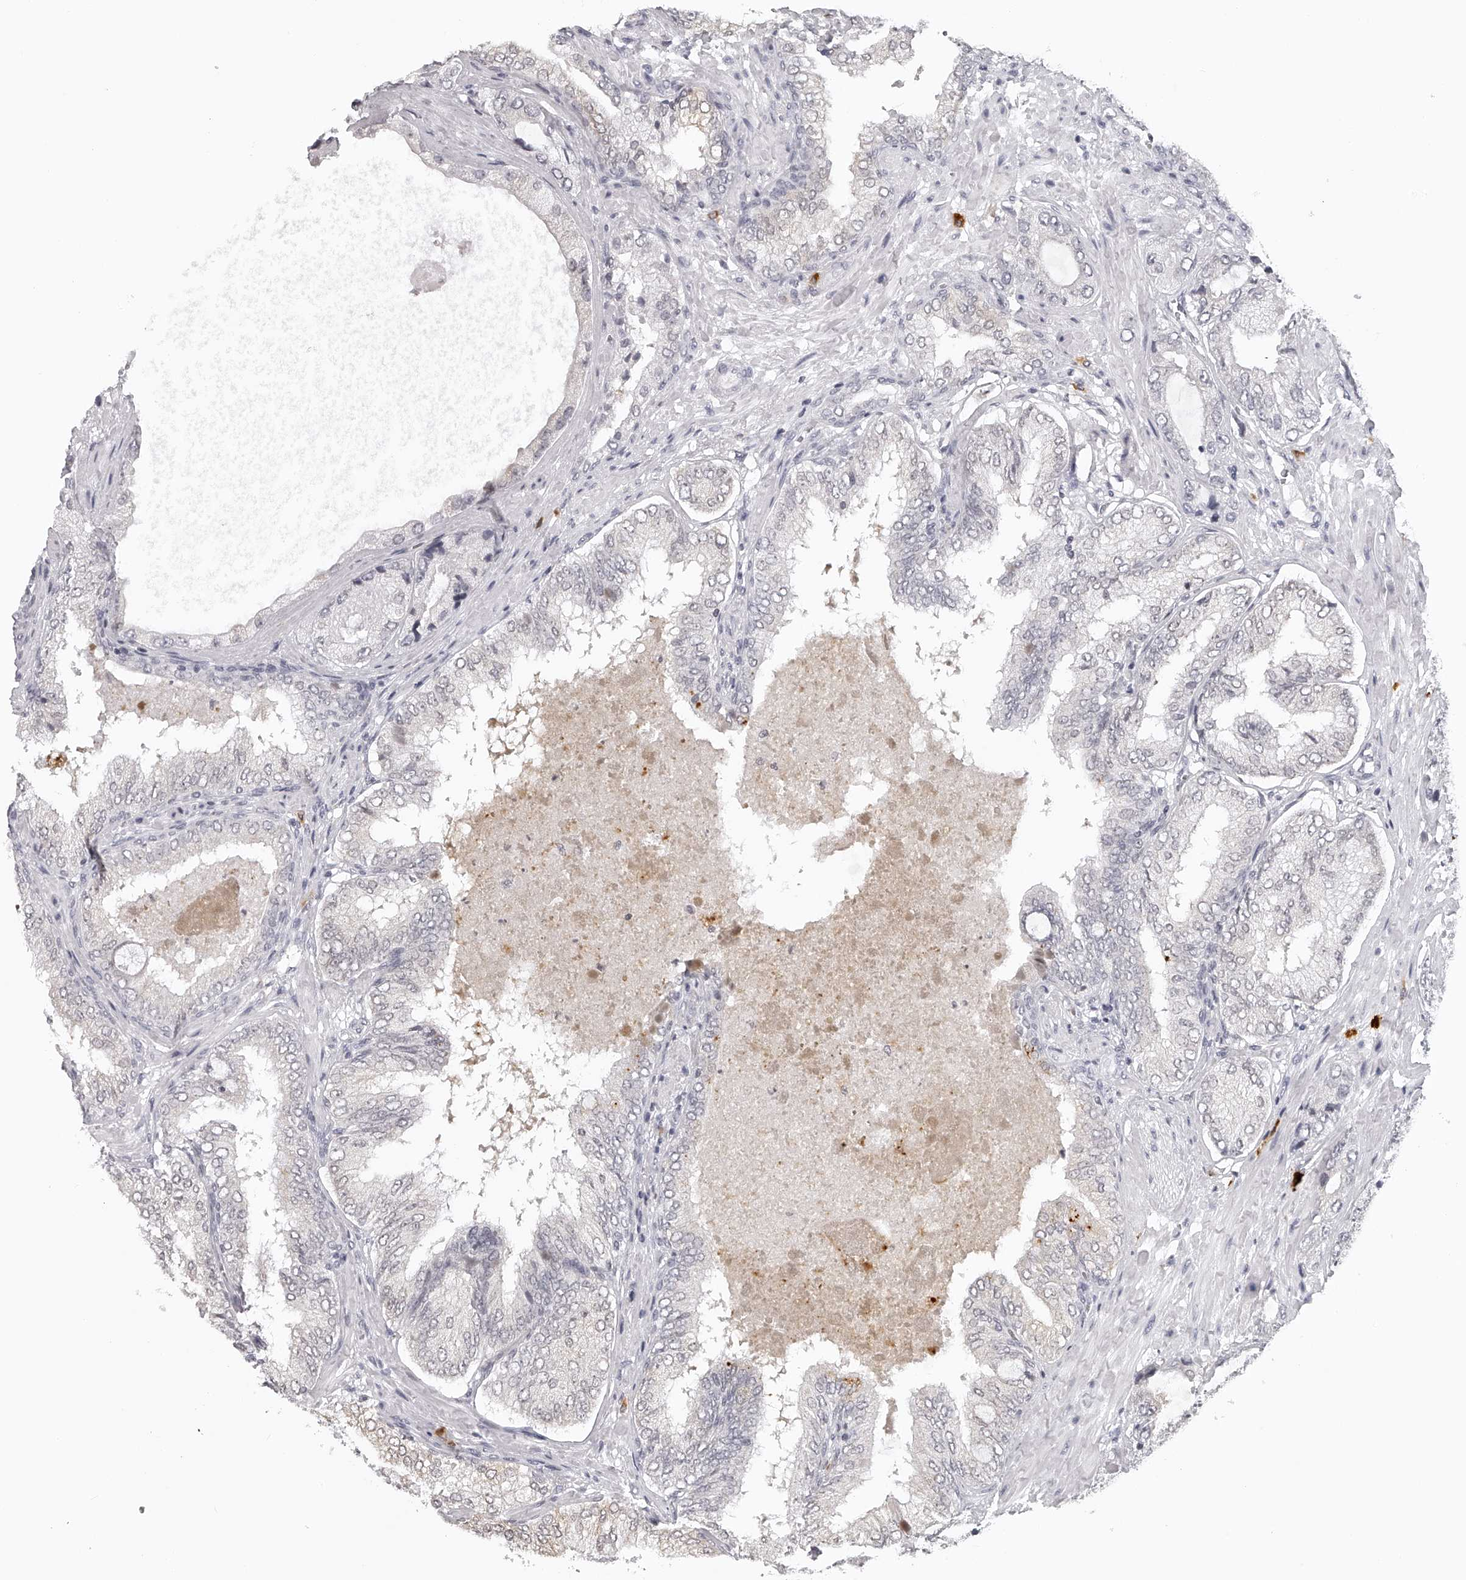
{"staining": {"intensity": "negative", "quantity": "none", "location": "none"}, "tissue": "prostate cancer", "cell_type": "Tumor cells", "image_type": "cancer", "snomed": [{"axis": "morphology", "description": "Normal tissue, NOS"}, {"axis": "morphology", "description": "Adenocarcinoma, High grade"}, {"axis": "topography", "description": "Prostate"}, {"axis": "topography", "description": "Peripheral nerve tissue"}], "caption": "High-grade adenocarcinoma (prostate) was stained to show a protein in brown. There is no significant positivity in tumor cells.", "gene": "SEC11C", "patient": {"sex": "male", "age": 59}}